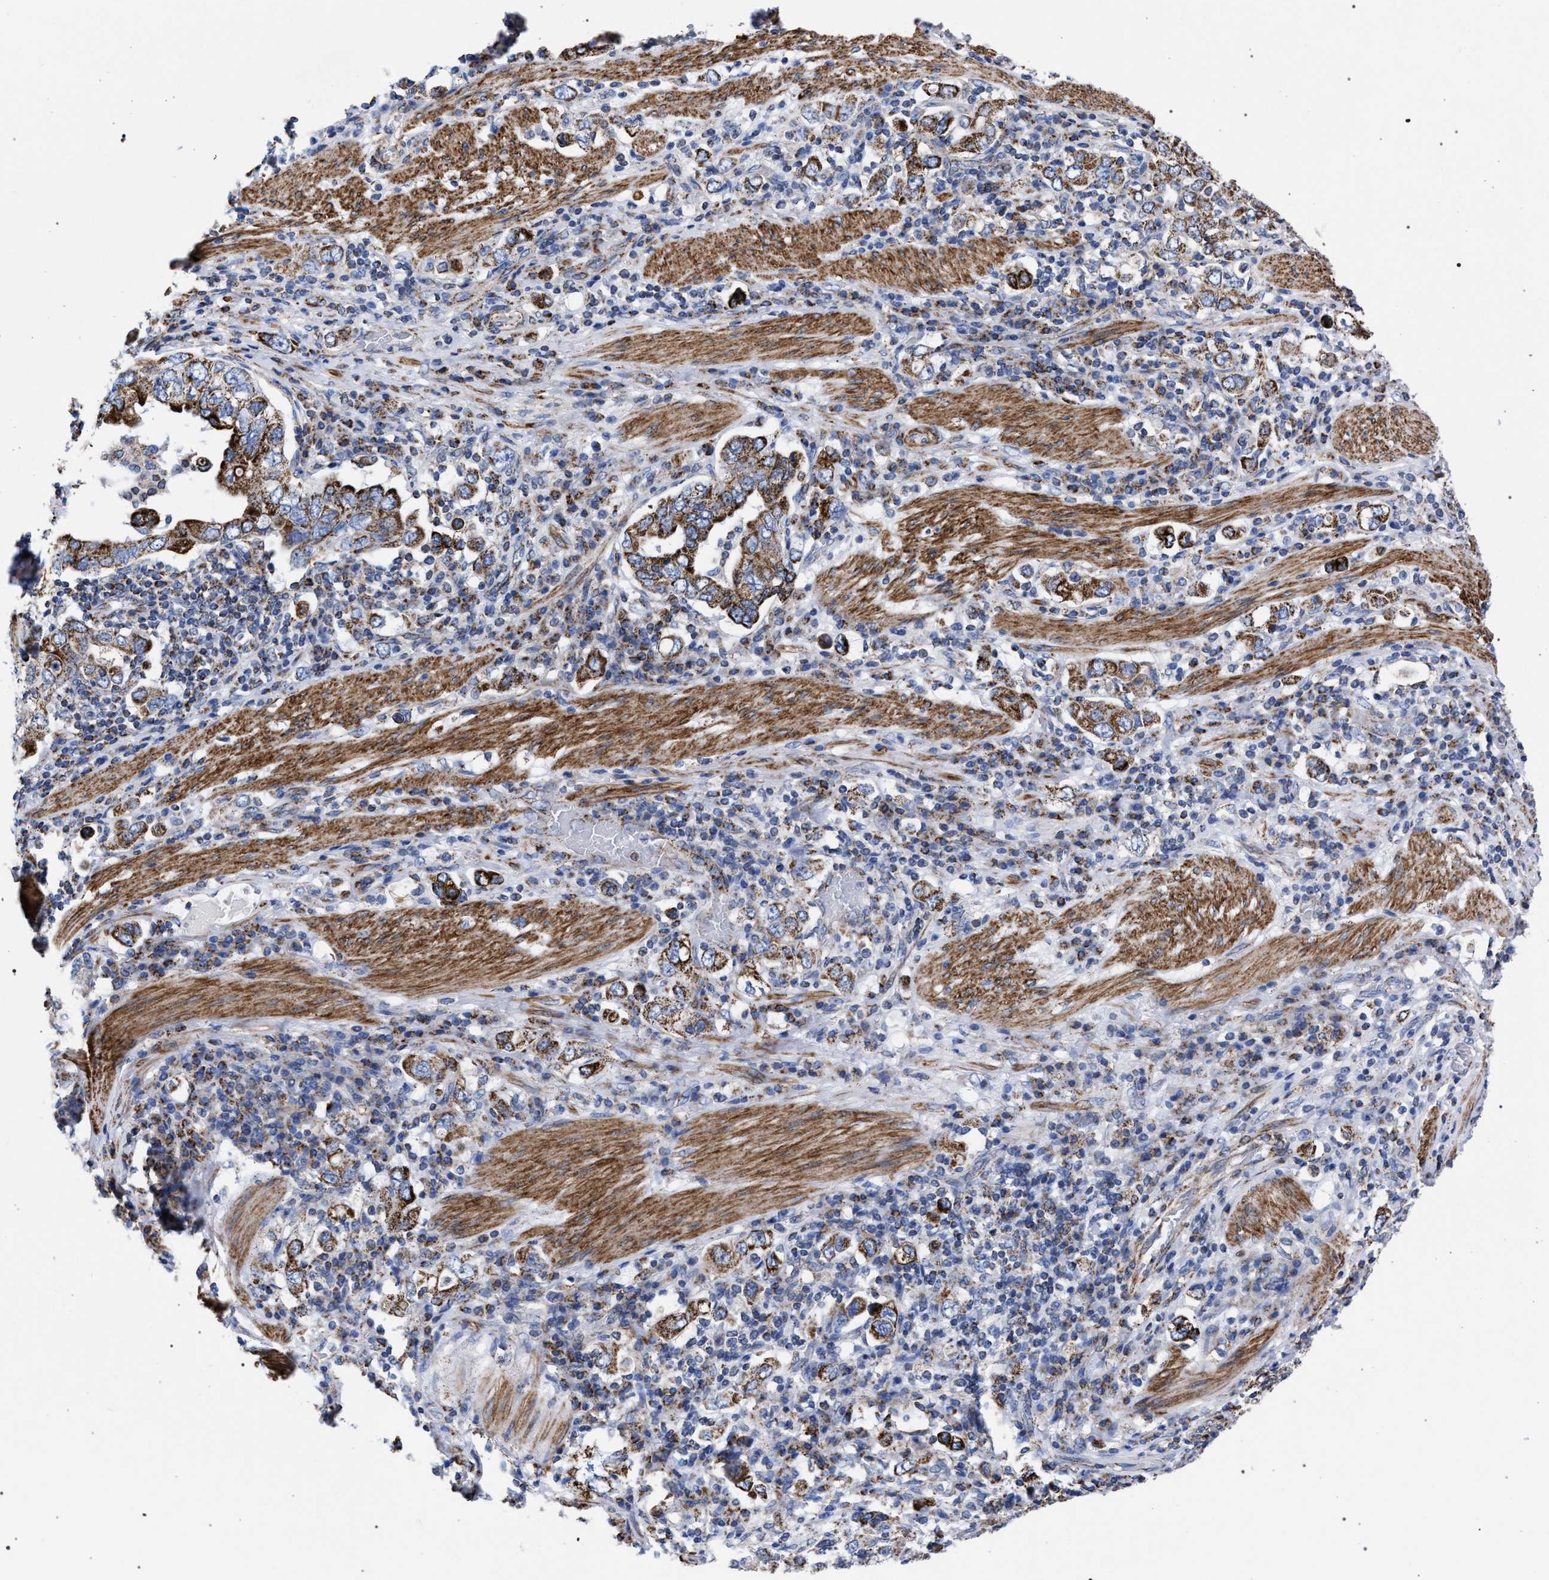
{"staining": {"intensity": "moderate", "quantity": ">75%", "location": "cytoplasmic/membranous"}, "tissue": "stomach cancer", "cell_type": "Tumor cells", "image_type": "cancer", "snomed": [{"axis": "morphology", "description": "Adenocarcinoma, NOS"}, {"axis": "topography", "description": "Stomach, upper"}], "caption": "Tumor cells demonstrate moderate cytoplasmic/membranous staining in approximately >75% of cells in adenocarcinoma (stomach).", "gene": "ACADS", "patient": {"sex": "male", "age": 62}}